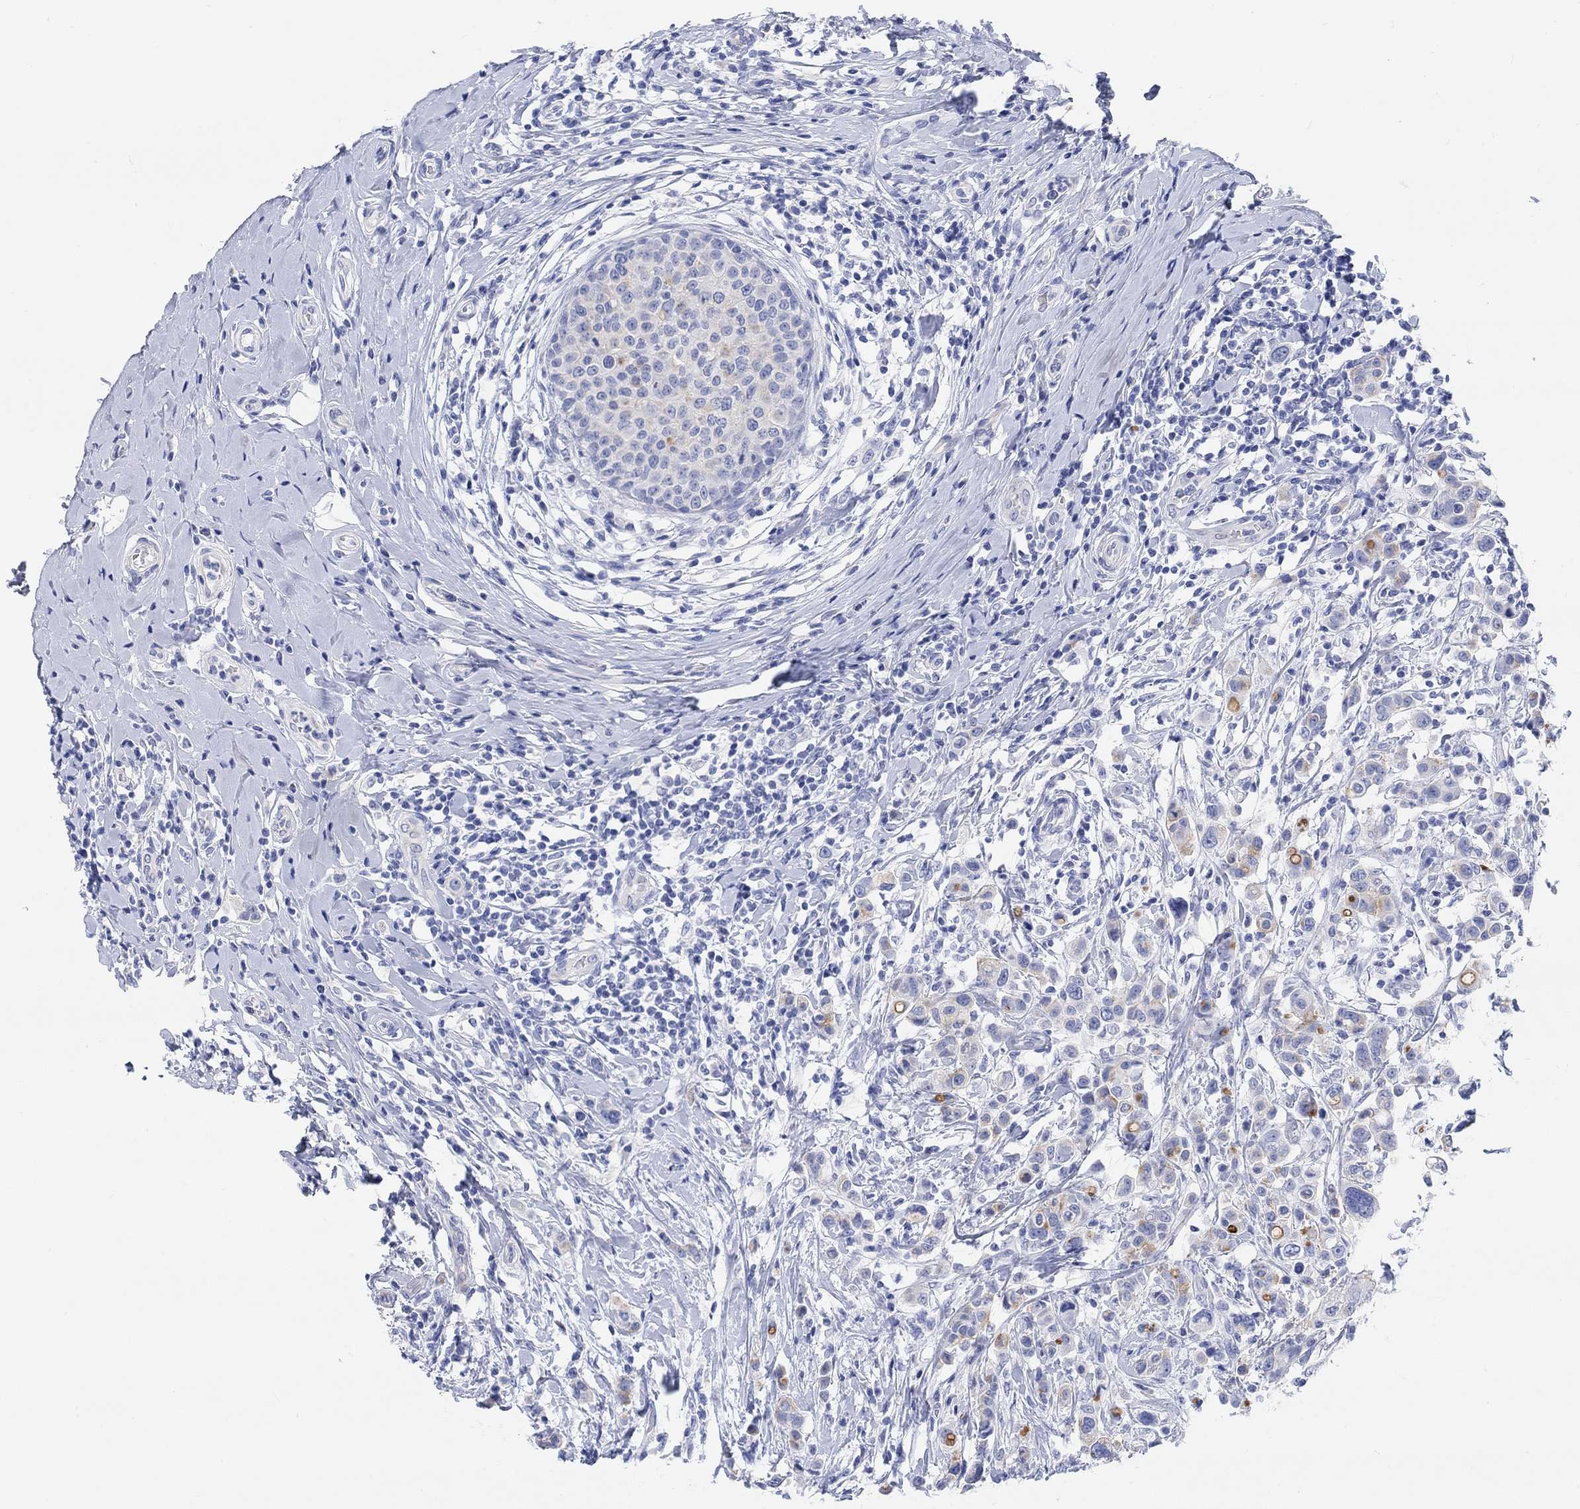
{"staining": {"intensity": "moderate", "quantity": "<25%", "location": "cytoplasmic/membranous"}, "tissue": "breast cancer", "cell_type": "Tumor cells", "image_type": "cancer", "snomed": [{"axis": "morphology", "description": "Duct carcinoma"}, {"axis": "topography", "description": "Breast"}], "caption": "Breast cancer (intraductal carcinoma) stained for a protein displays moderate cytoplasmic/membranous positivity in tumor cells.", "gene": "XIRP2", "patient": {"sex": "female", "age": 27}}